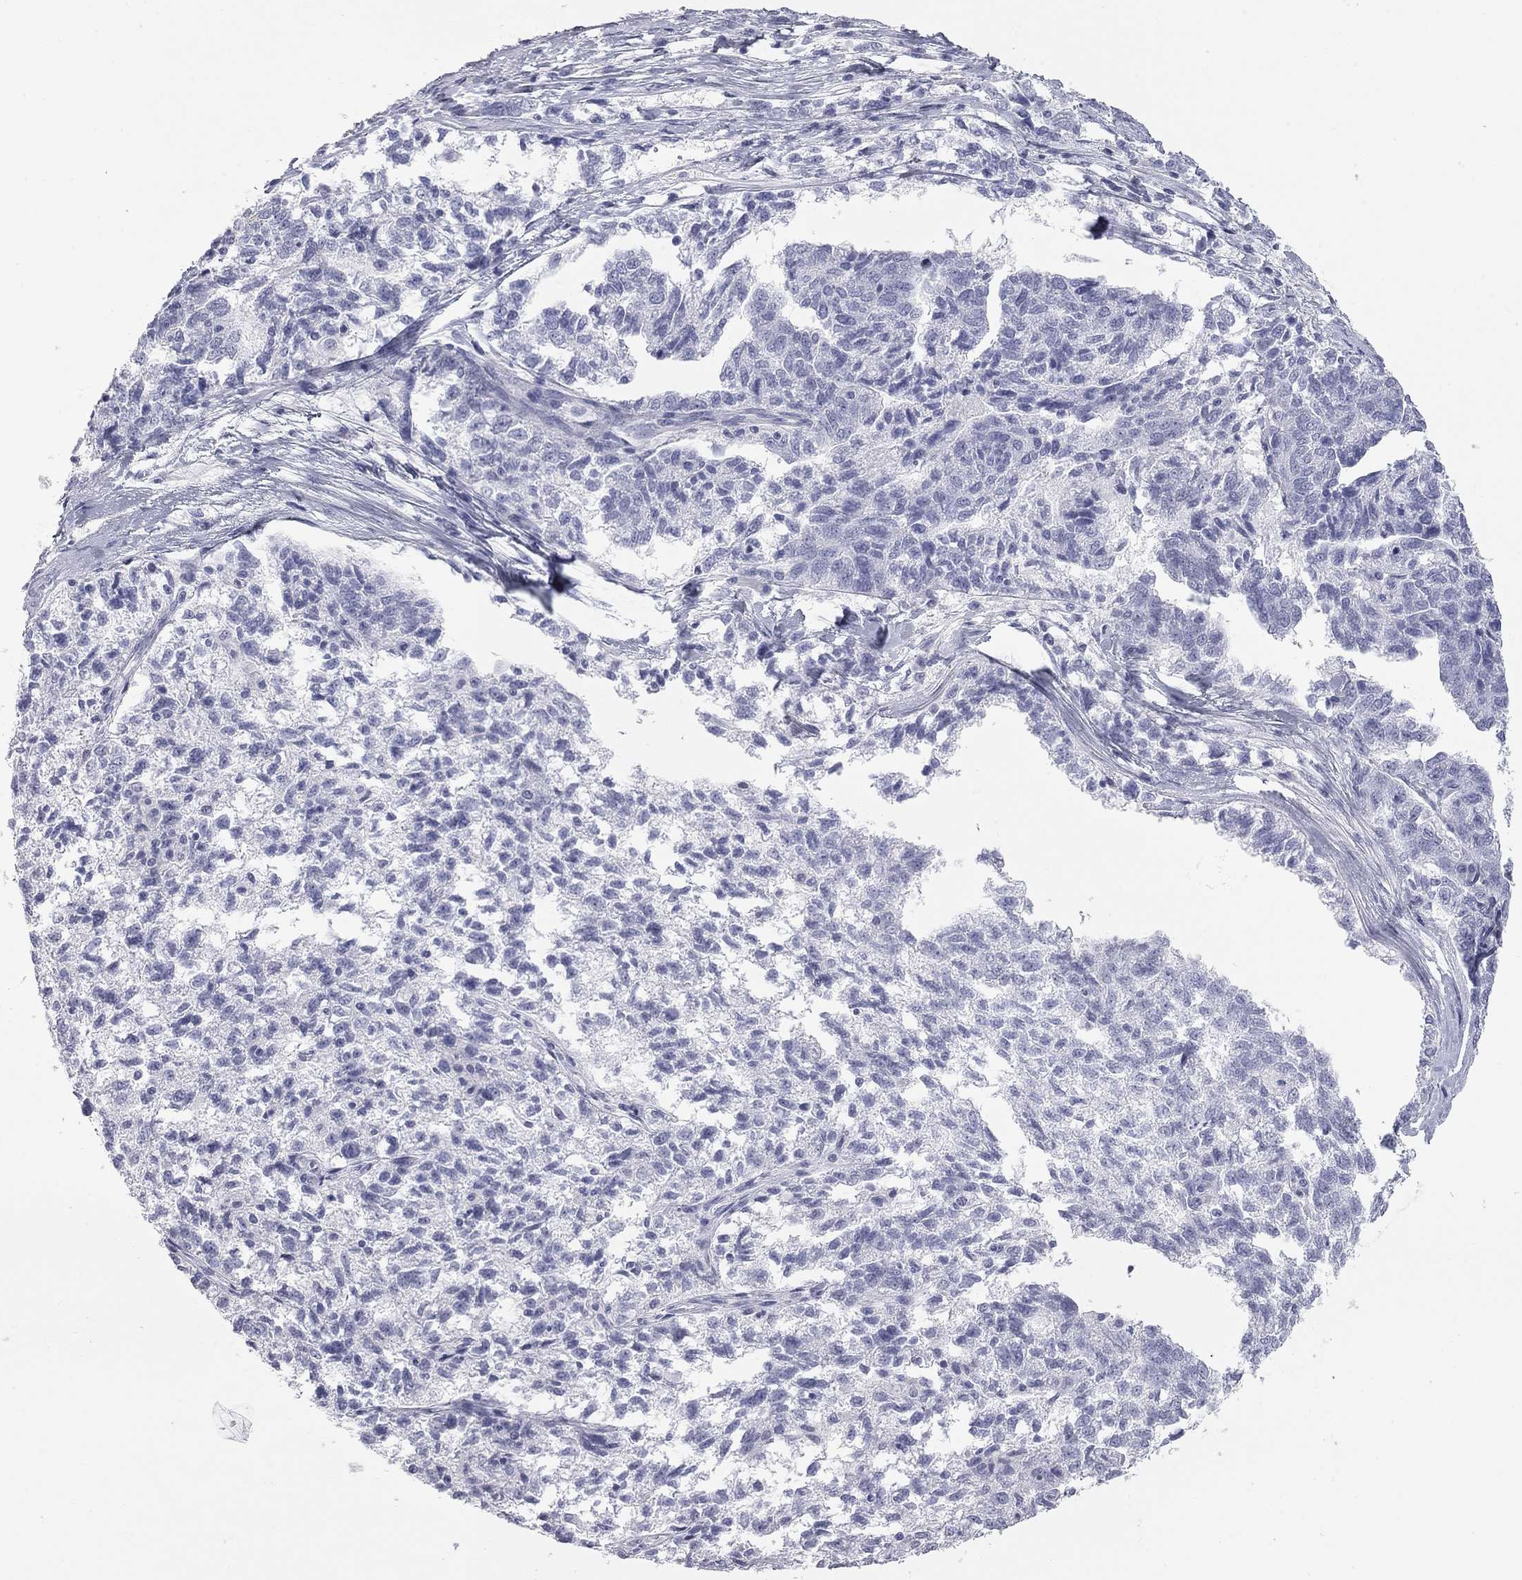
{"staining": {"intensity": "negative", "quantity": "none", "location": "none"}, "tissue": "ovarian cancer", "cell_type": "Tumor cells", "image_type": "cancer", "snomed": [{"axis": "morphology", "description": "Cystadenocarcinoma, serous, NOS"}, {"axis": "topography", "description": "Ovary"}], "caption": "High power microscopy histopathology image of an immunohistochemistry (IHC) micrograph of ovarian serous cystadenocarcinoma, revealing no significant positivity in tumor cells.", "gene": "AK8", "patient": {"sex": "female", "age": 71}}